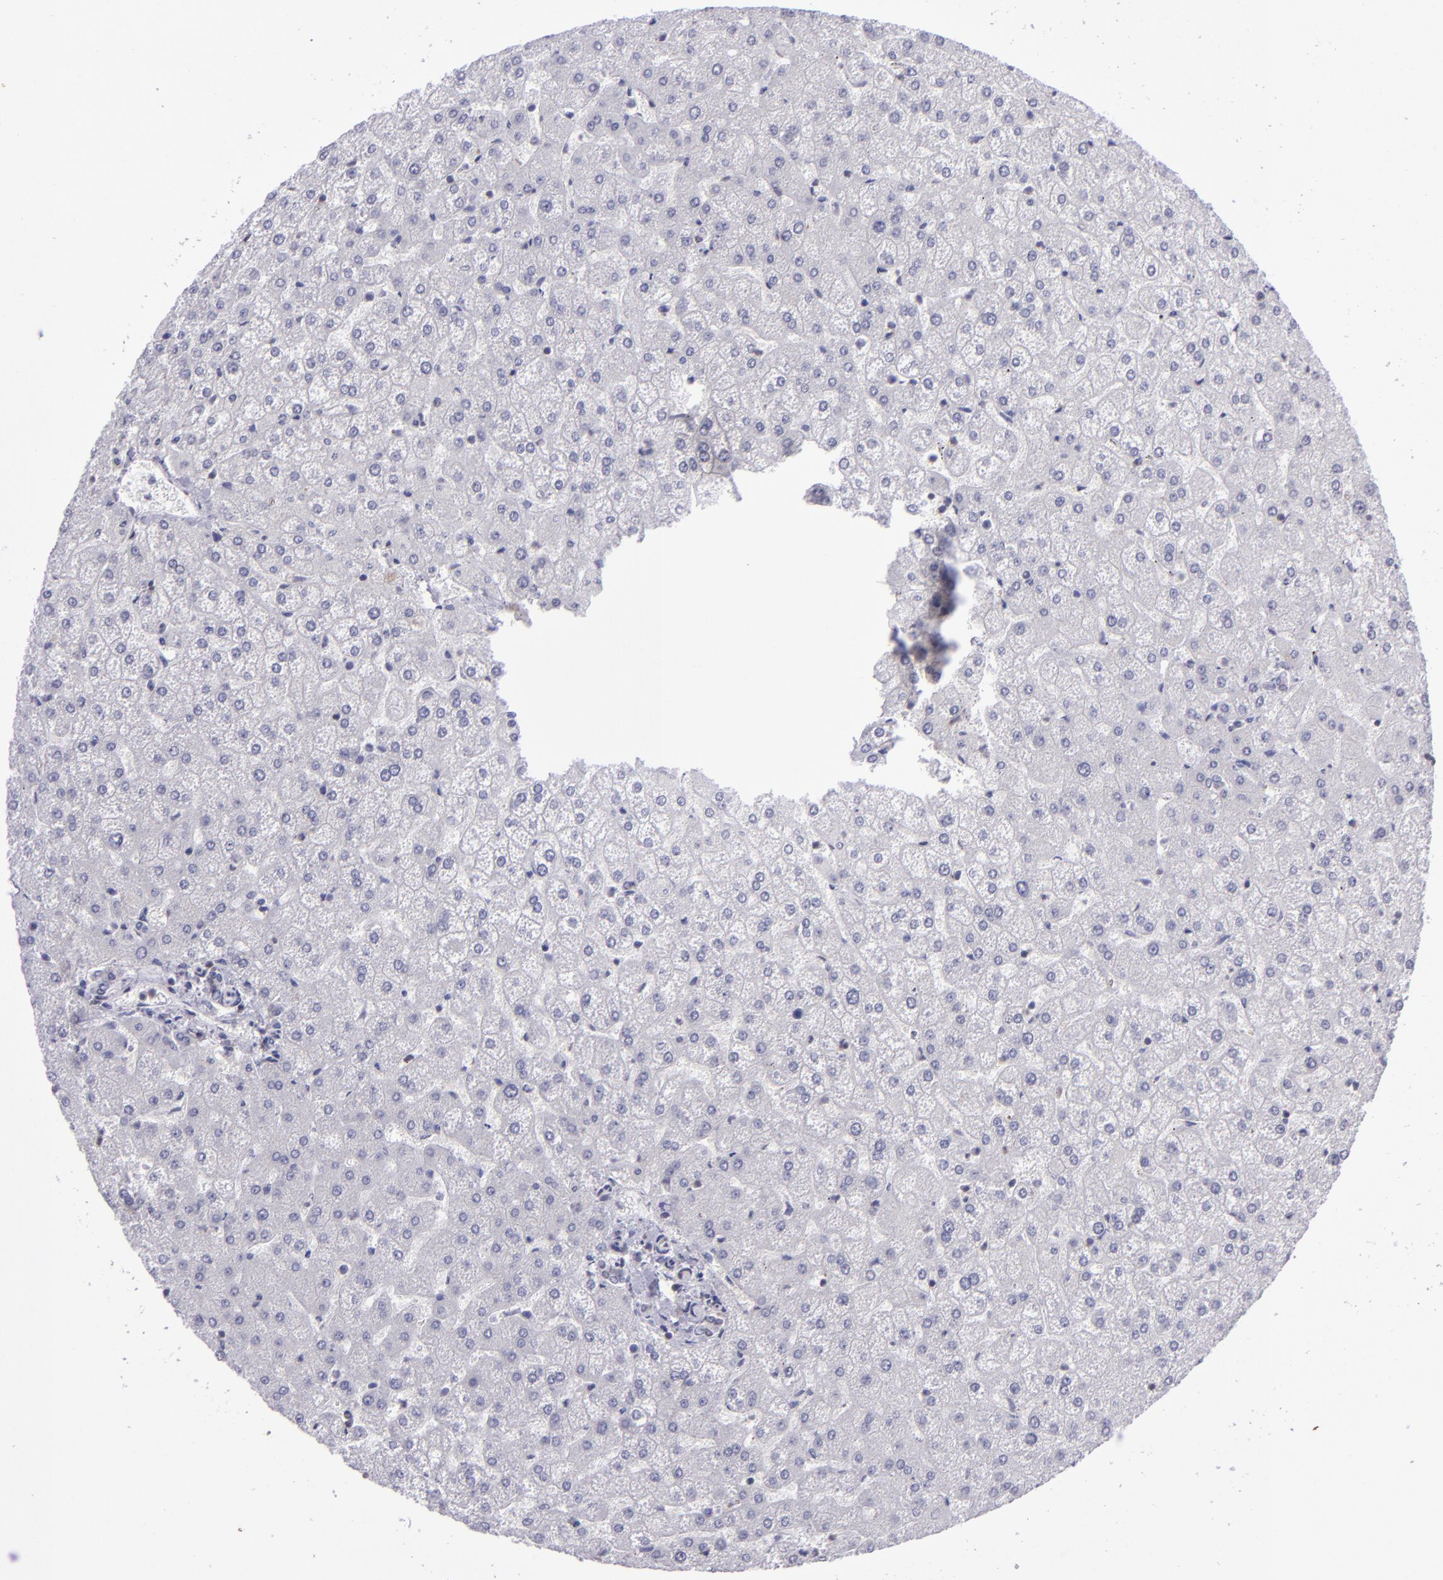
{"staining": {"intensity": "negative", "quantity": "none", "location": "none"}, "tissue": "liver", "cell_type": "Hepatocytes", "image_type": "normal", "snomed": [{"axis": "morphology", "description": "Normal tissue, NOS"}, {"axis": "topography", "description": "Liver"}], "caption": "This is an IHC image of unremarkable human liver. There is no expression in hepatocytes.", "gene": "CD48", "patient": {"sex": "female", "age": 32}}